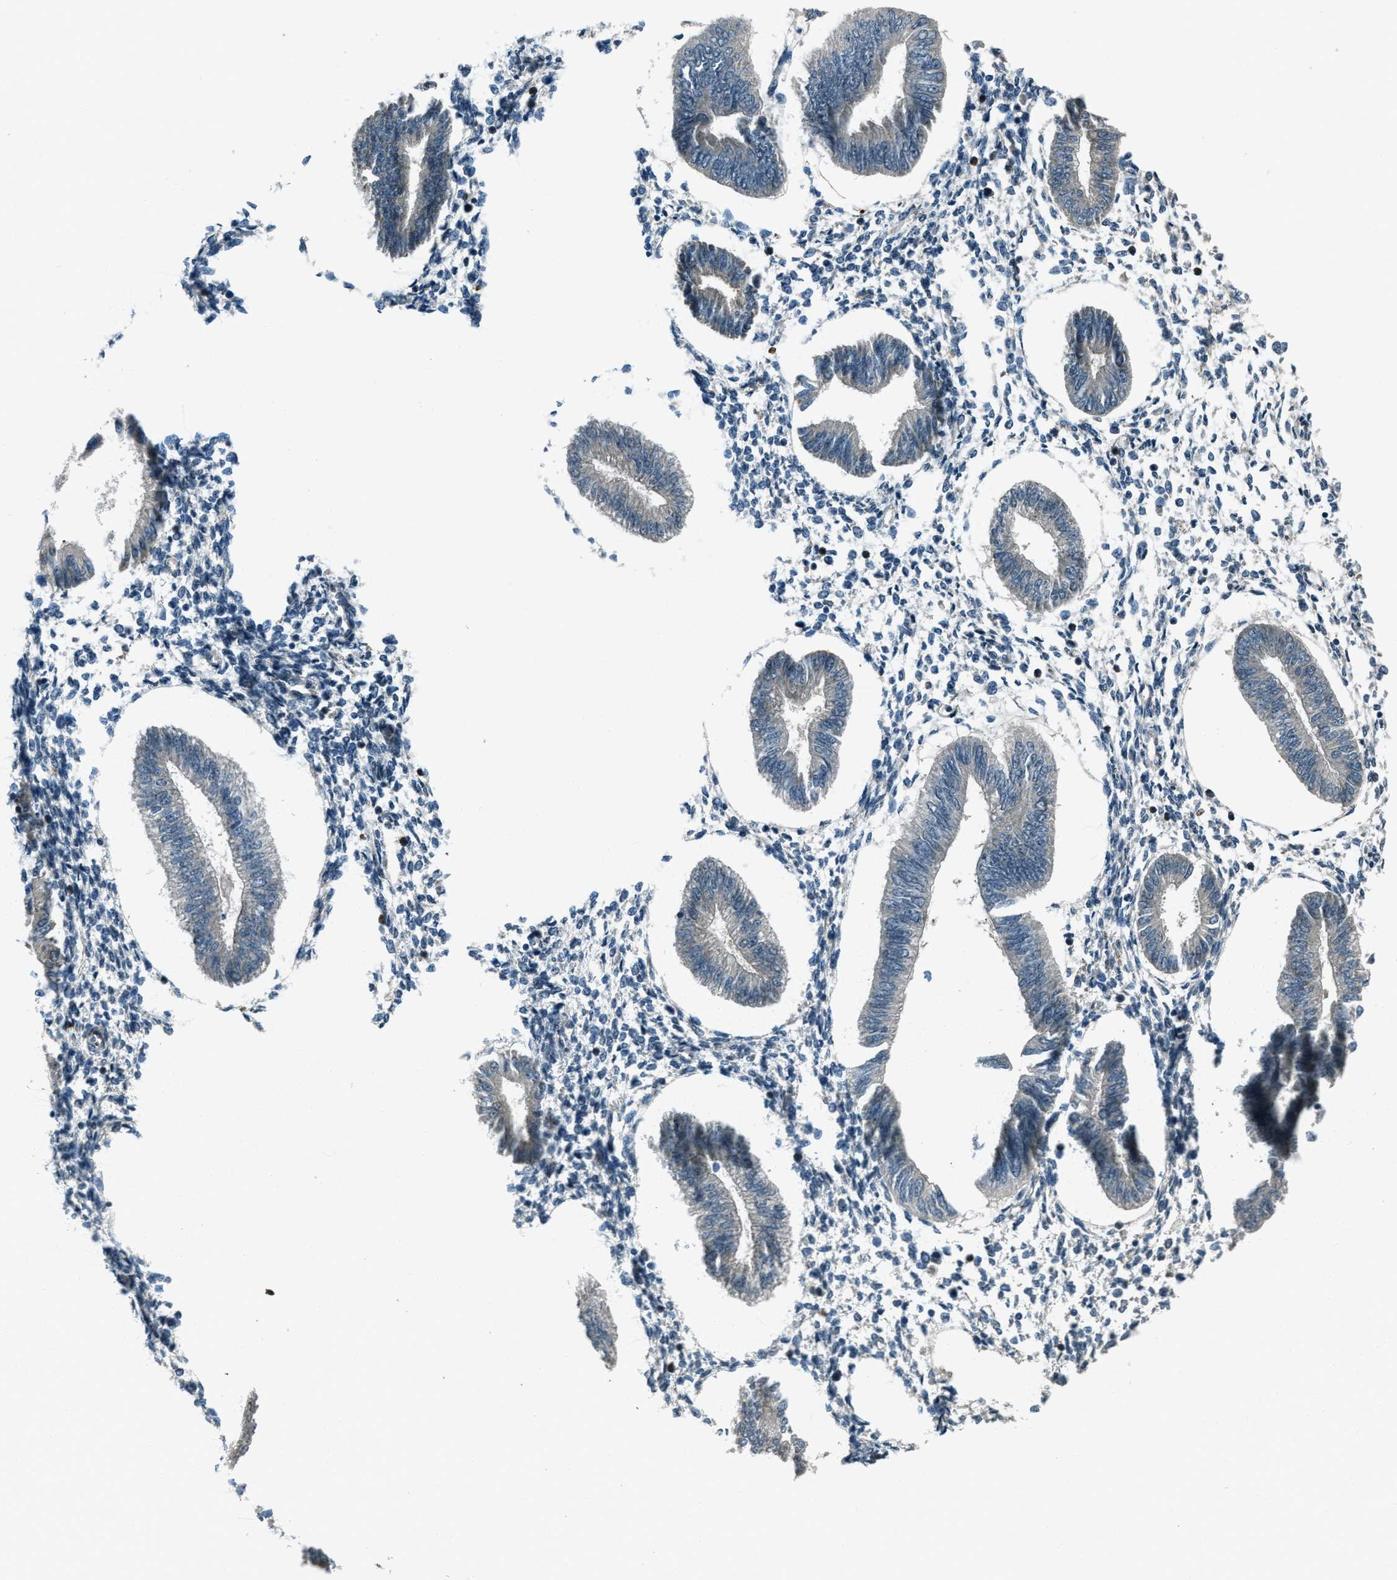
{"staining": {"intensity": "negative", "quantity": "none", "location": "none"}, "tissue": "endometrium", "cell_type": "Cells in endometrial stroma", "image_type": "normal", "snomed": [{"axis": "morphology", "description": "Normal tissue, NOS"}, {"axis": "topography", "description": "Endometrium"}], "caption": "Immunohistochemical staining of unremarkable human endometrium shows no significant positivity in cells in endometrial stroma.", "gene": "SVIL", "patient": {"sex": "female", "age": 50}}